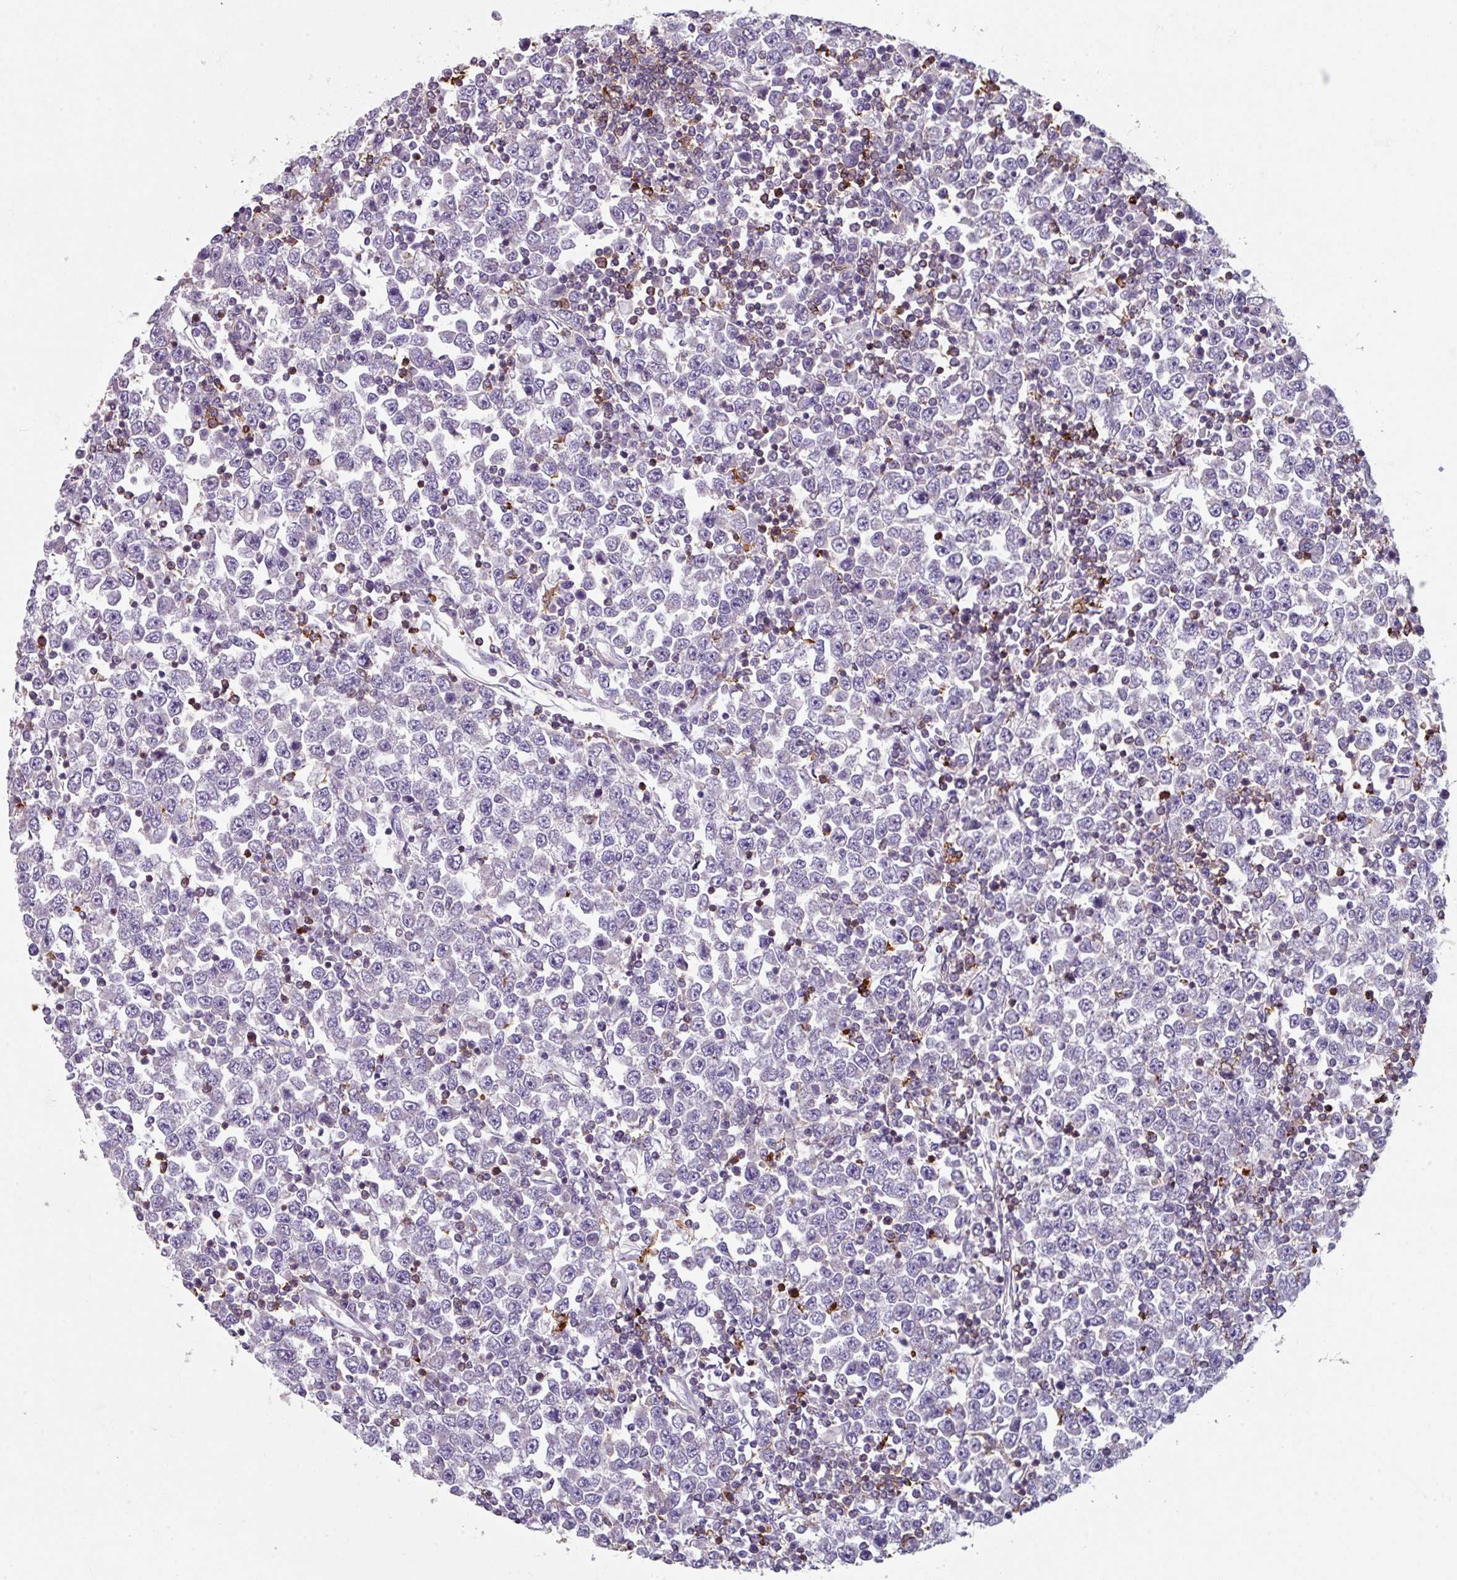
{"staining": {"intensity": "negative", "quantity": "none", "location": "none"}, "tissue": "testis cancer", "cell_type": "Tumor cells", "image_type": "cancer", "snomed": [{"axis": "morphology", "description": "Seminoma, NOS"}, {"axis": "topography", "description": "Testis"}], "caption": "Testis cancer was stained to show a protein in brown. There is no significant positivity in tumor cells. (DAB IHC, high magnification).", "gene": "NEDD9", "patient": {"sex": "male", "age": 65}}